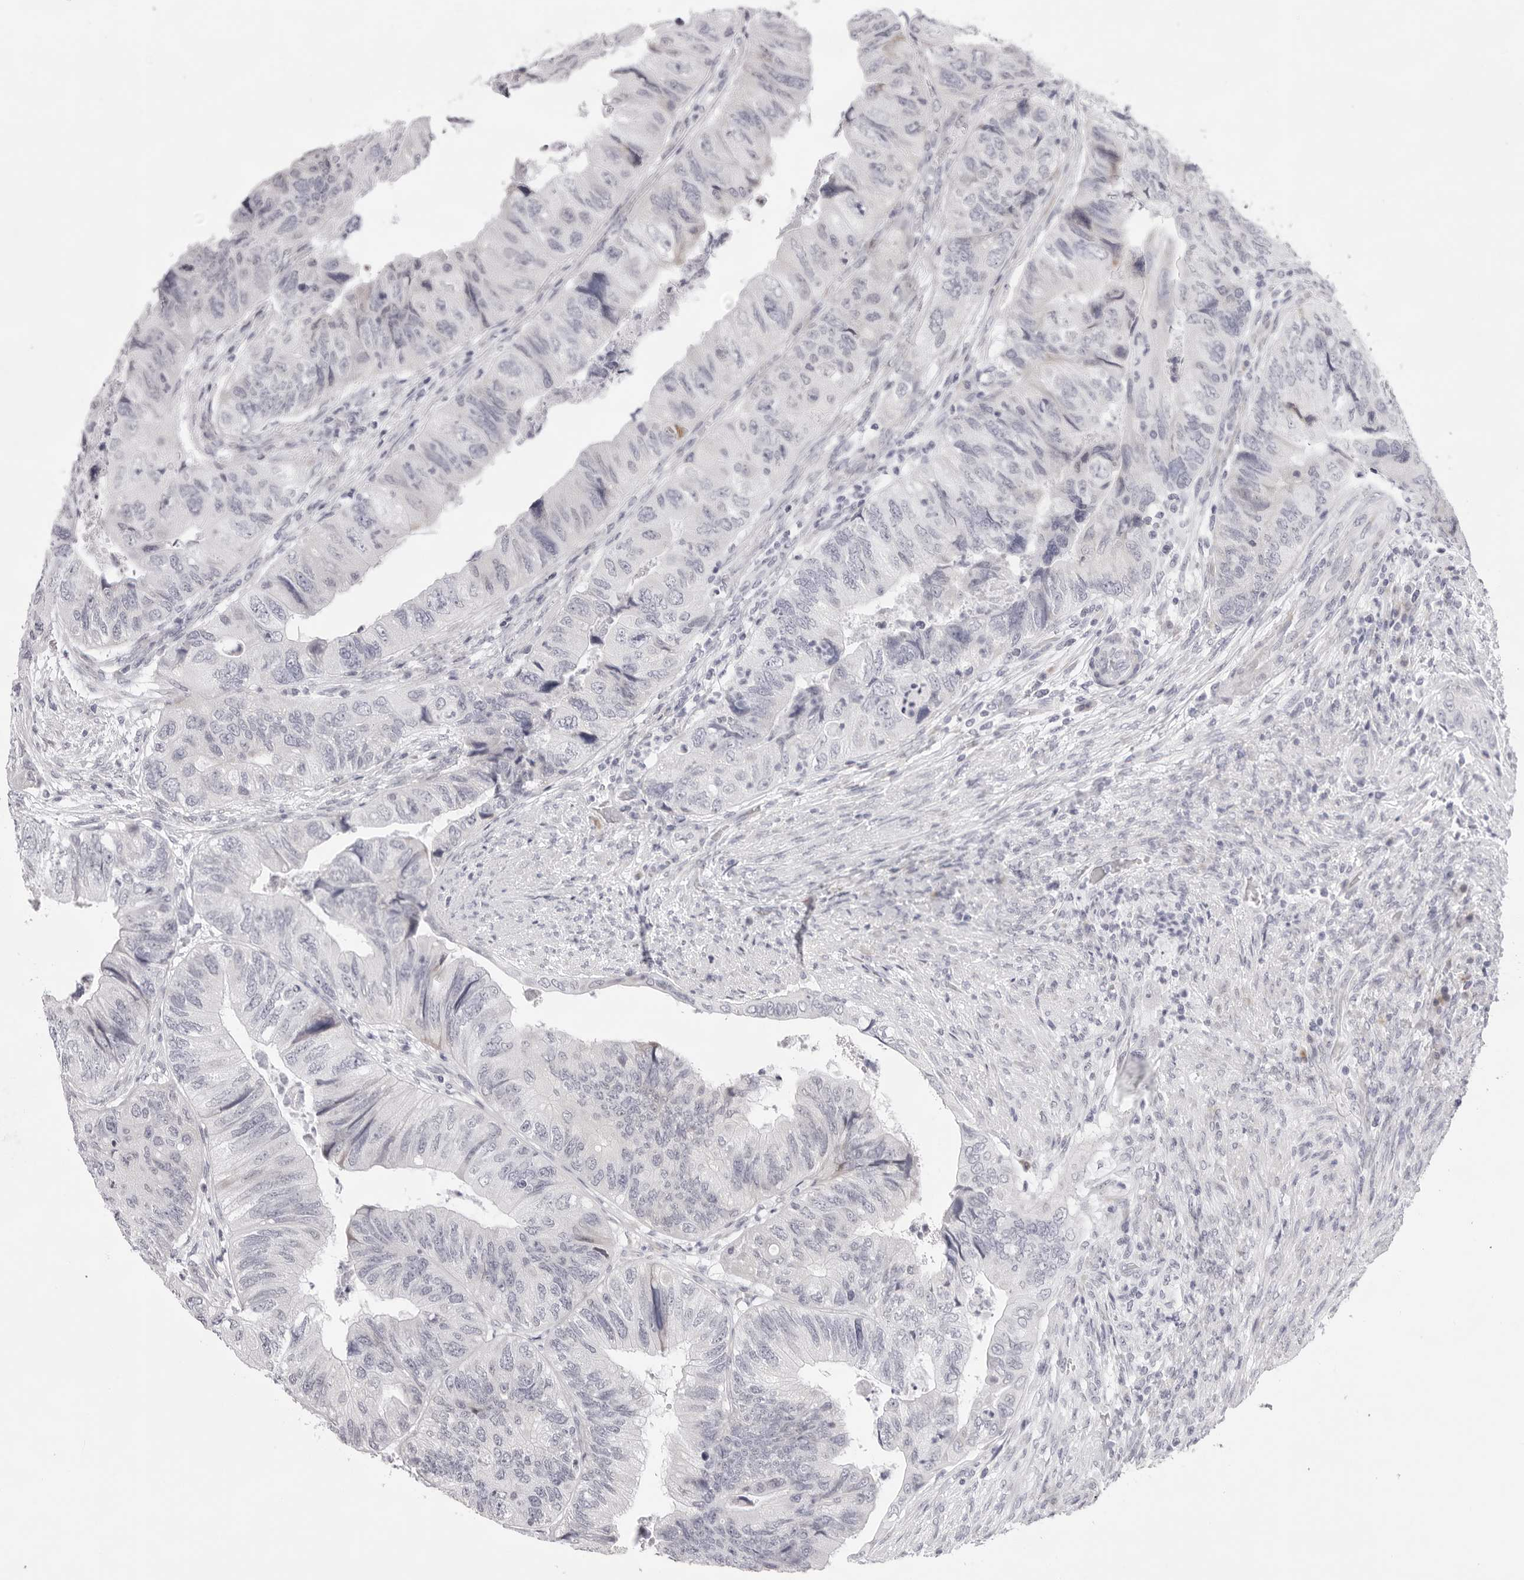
{"staining": {"intensity": "negative", "quantity": "none", "location": "none"}, "tissue": "colorectal cancer", "cell_type": "Tumor cells", "image_type": "cancer", "snomed": [{"axis": "morphology", "description": "Adenocarcinoma, NOS"}, {"axis": "topography", "description": "Rectum"}], "caption": "Colorectal cancer (adenocarcinoma) stained for a protein using IHC displays no positivity tumor cells.", "gene": "SMIM2", "patient": {"sex": "male", "age": 63}}